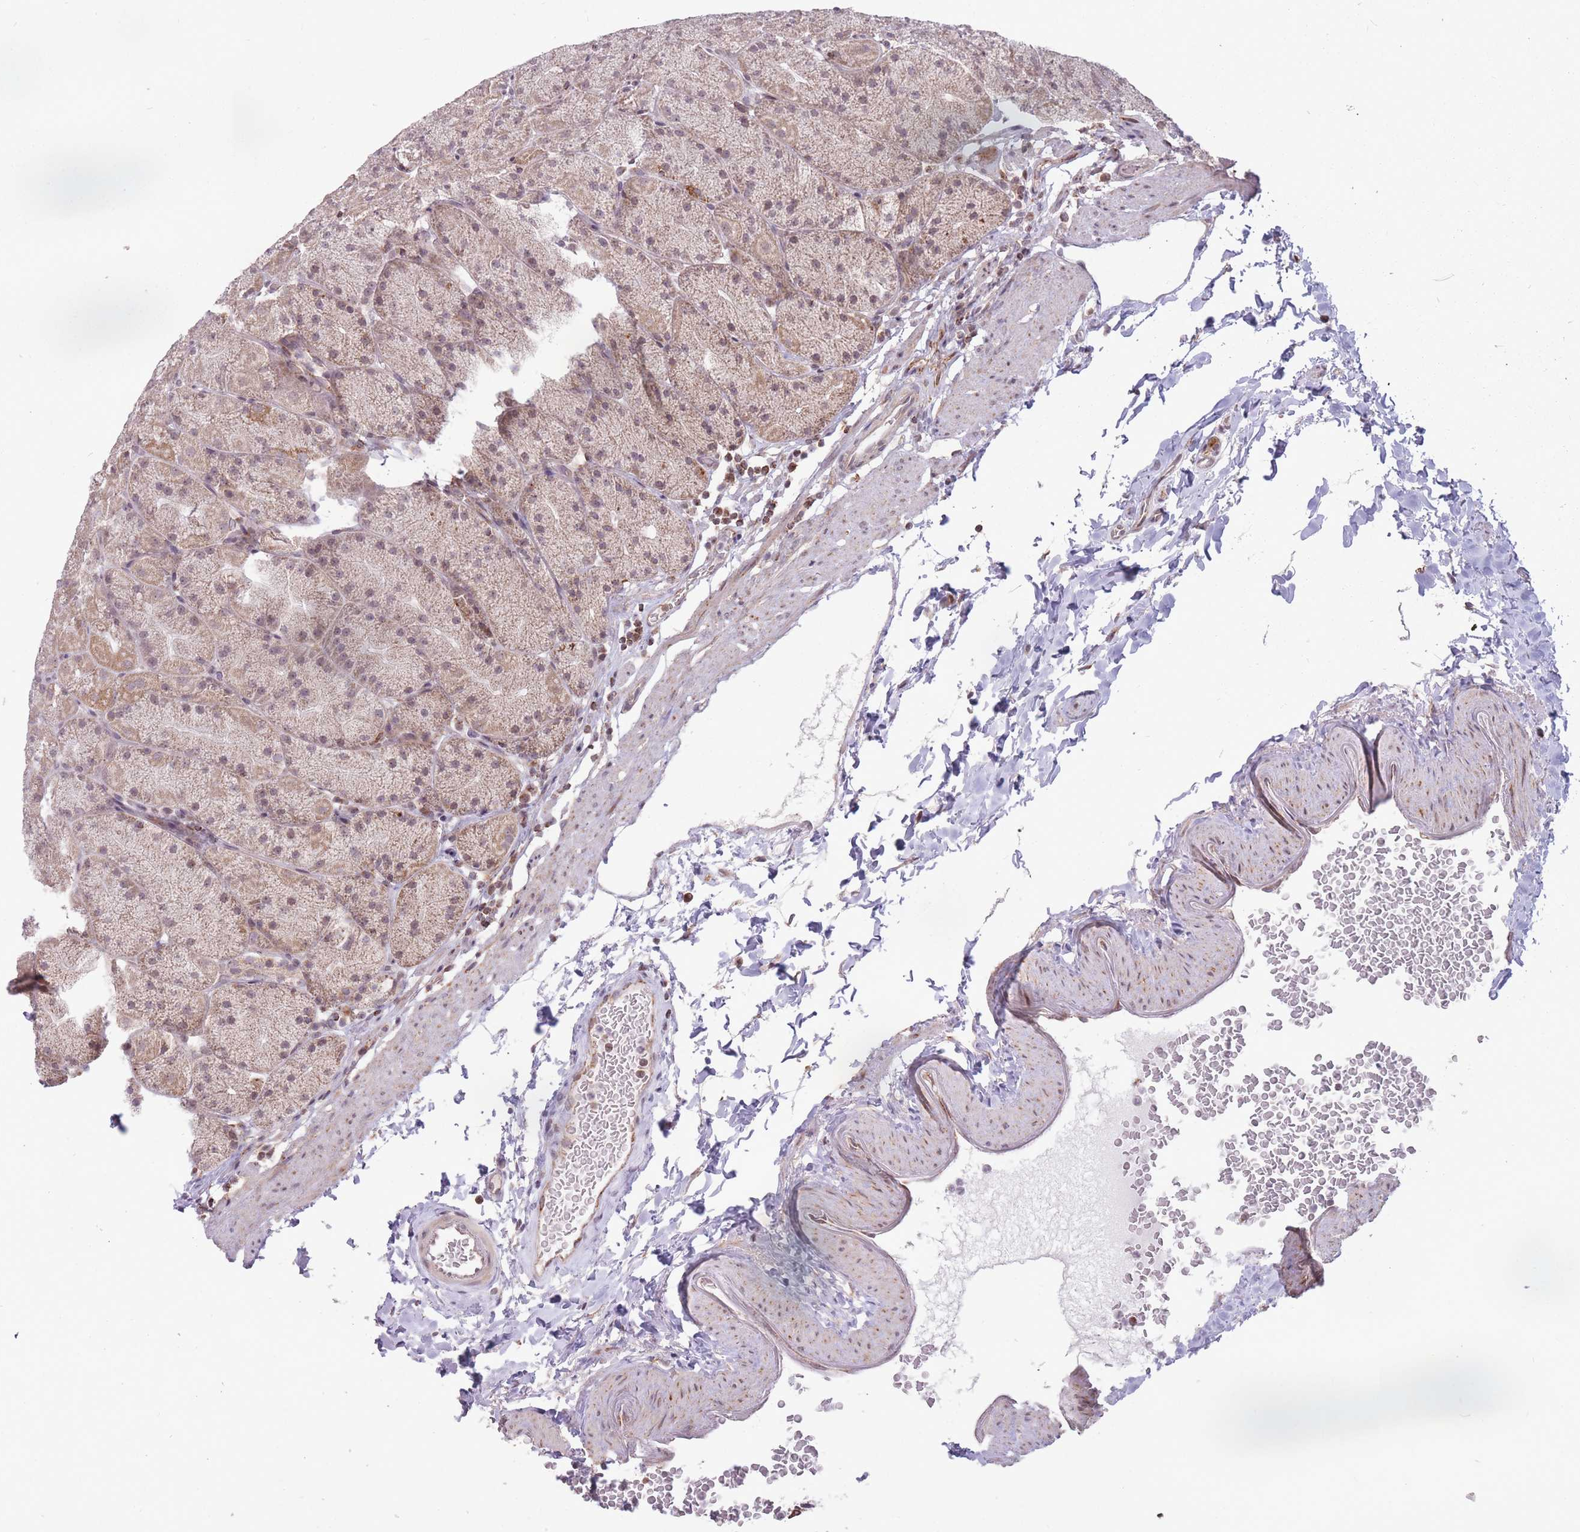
{"staining": {"intensity": "moderate", "quantity": ">75%", "location": "cytoplasmic/membranous"}, "tissue": "stomach", "cell_type": "Glandular cells", "image_type": "normal", "snomed": [{"axis": "morphology", "description": "Normal tissue, NOS"}, {"axis": "topography", "description": "Stomach, upper"}, {"axis": "topography", "description": "Stomach, lower"}], "caption": "Immunohistochemical staining of benign stomach reveals medium levels of moderate cytoplasmic/membranous staining in approximately >75% of glandular cells. Nuclei are stained in blue.", "gene": "DPYSL4", "patient": {"sex": "male", "age": 67}}